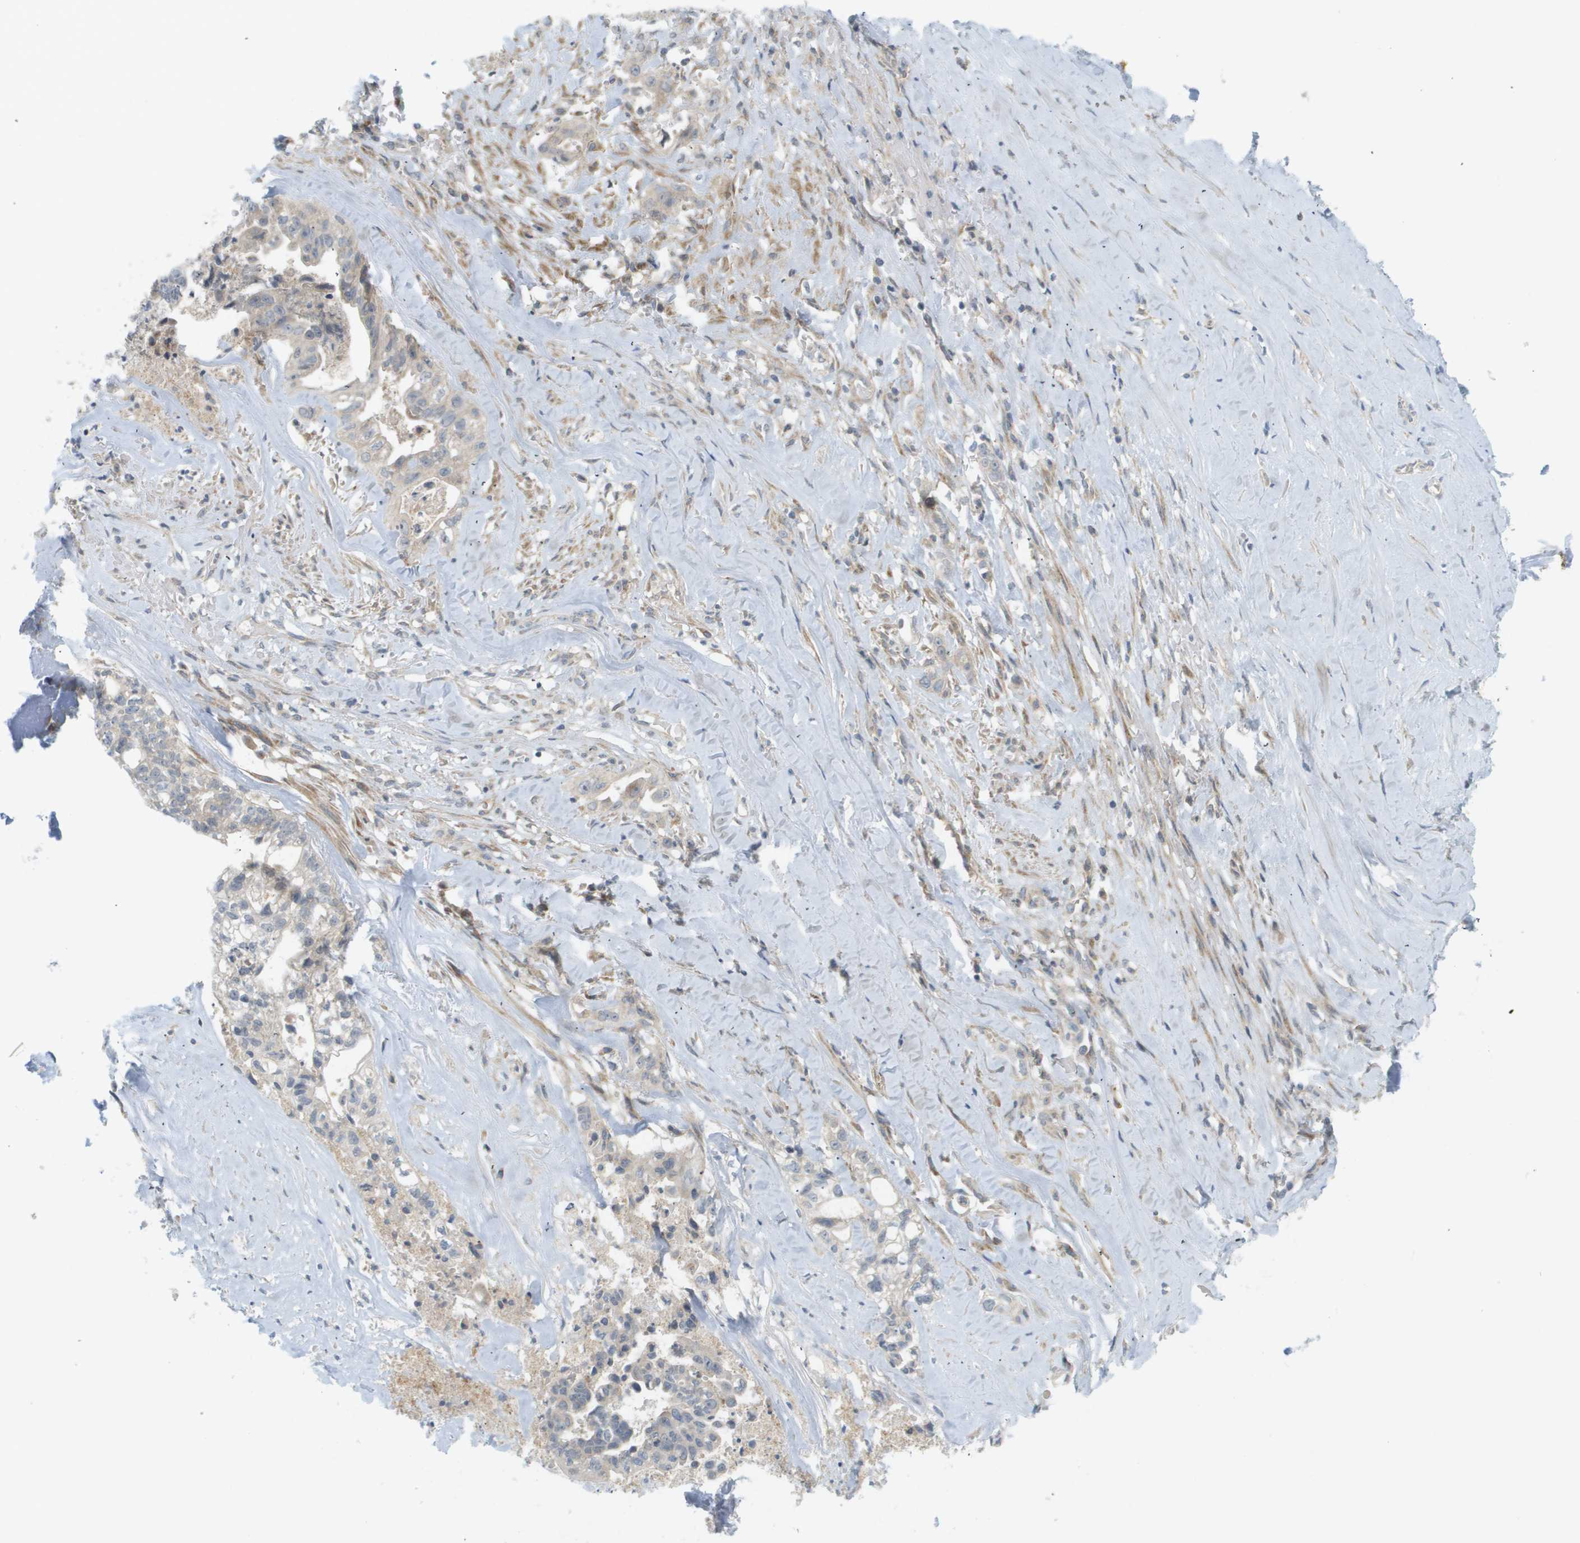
{"staining": {"intensity": "weak", "quantity": "<25%", "location": "cytoplasmic/membranous"}, "tissue": "liver cancer", "cell_type": "Tumor cells", "image_type": "cancer", "snomed": [{"axis": "morphology", "description": "Cholangiocarcinoma"}, {"axis": "topography", "description": "Liver"}], "caption": "Liver cholangiocarcinoma was stained to show a protein in brown. There is no significant positivity in tumor cells. (IHC, brightfield microscopy, high magnification).", "gene": "PROC", "patient": {"sex": "female", "age": 70}}